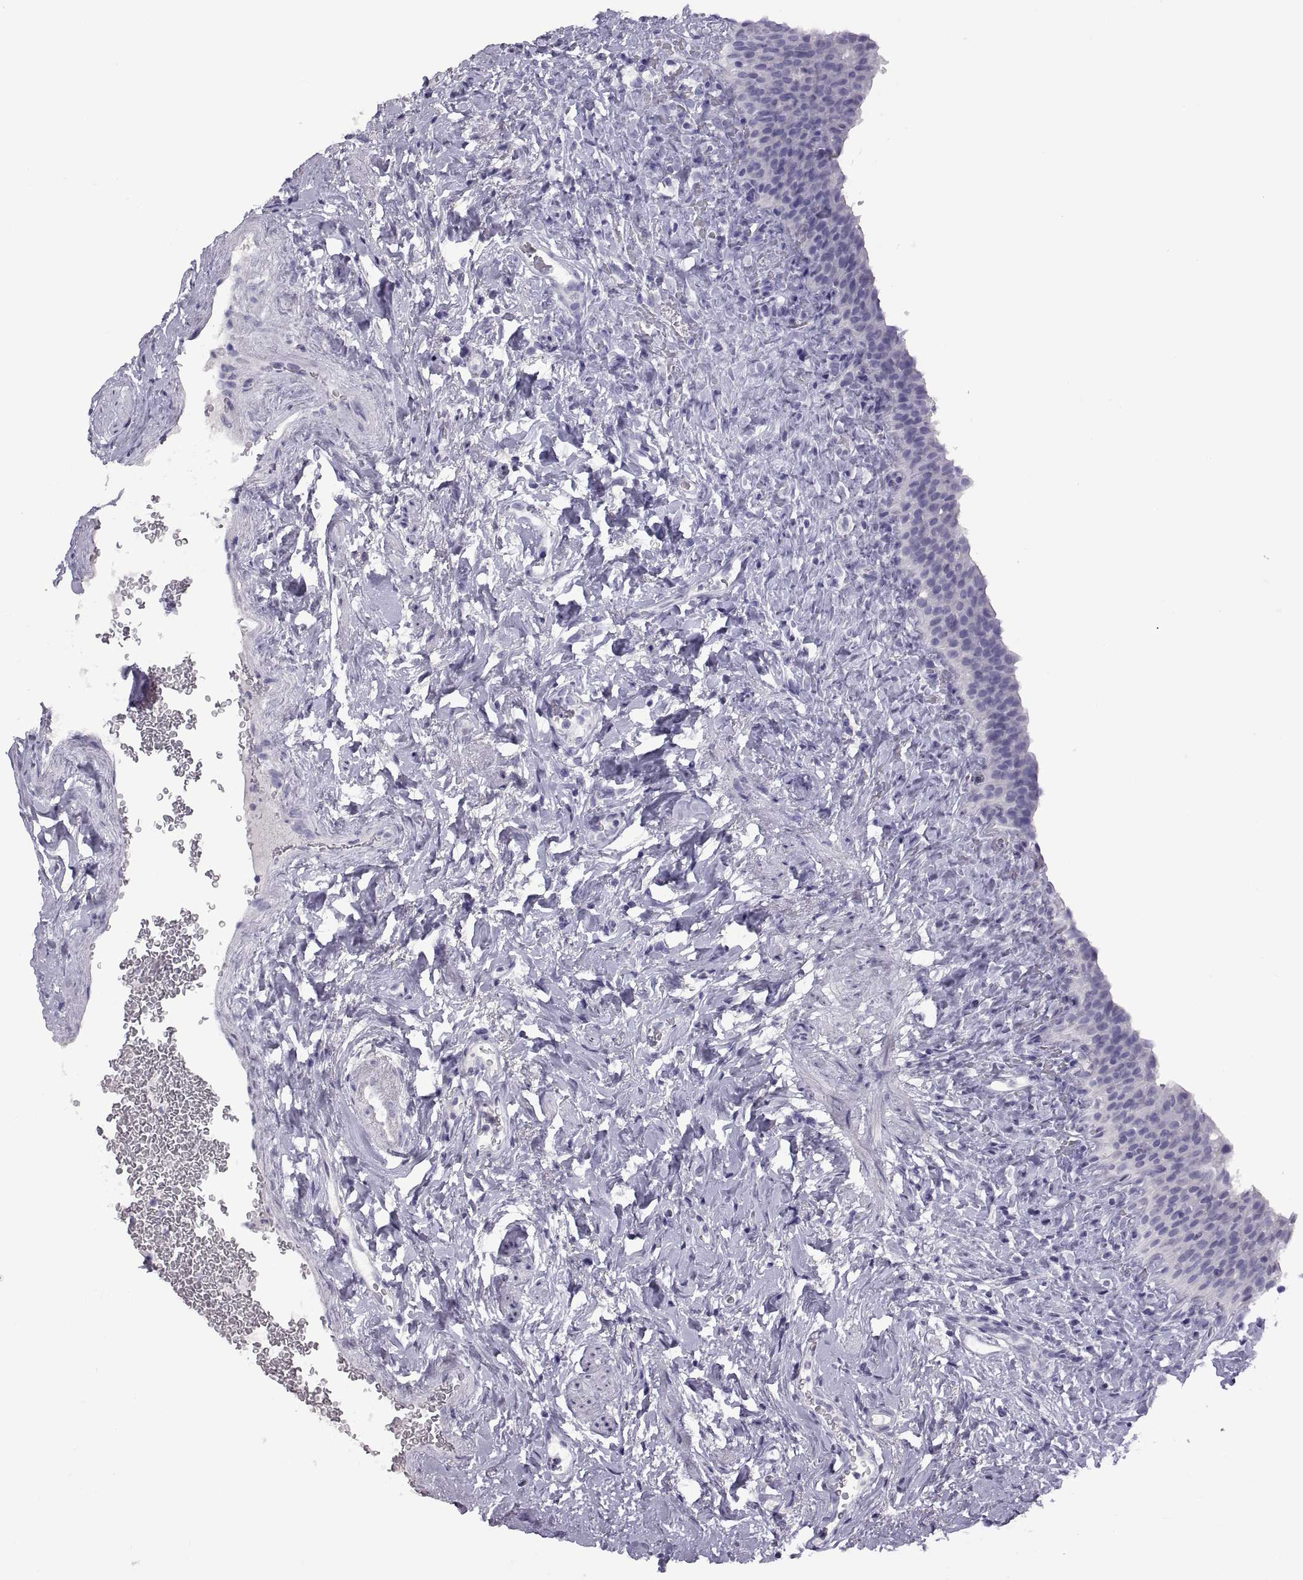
{"staining": {"intensity": "negative", "quantity": "none", "location": "none"}, "tissue": "urinary bladder", "cell_type": "Urothelial cells", "image_type": "normal", "snomed": [{"axis": "morphology", "description": "Normal tissue, NOS"}, {"axis": "topography", "description": "Urinary bladder"}], "caption": "Immunohistochemistry micrograph of benign human urinary bladder stained for a protein (brown), which shows no expression in urothelial cells.", "gene": "RDM1", "patient": {"sex": "male", "age": 76}}